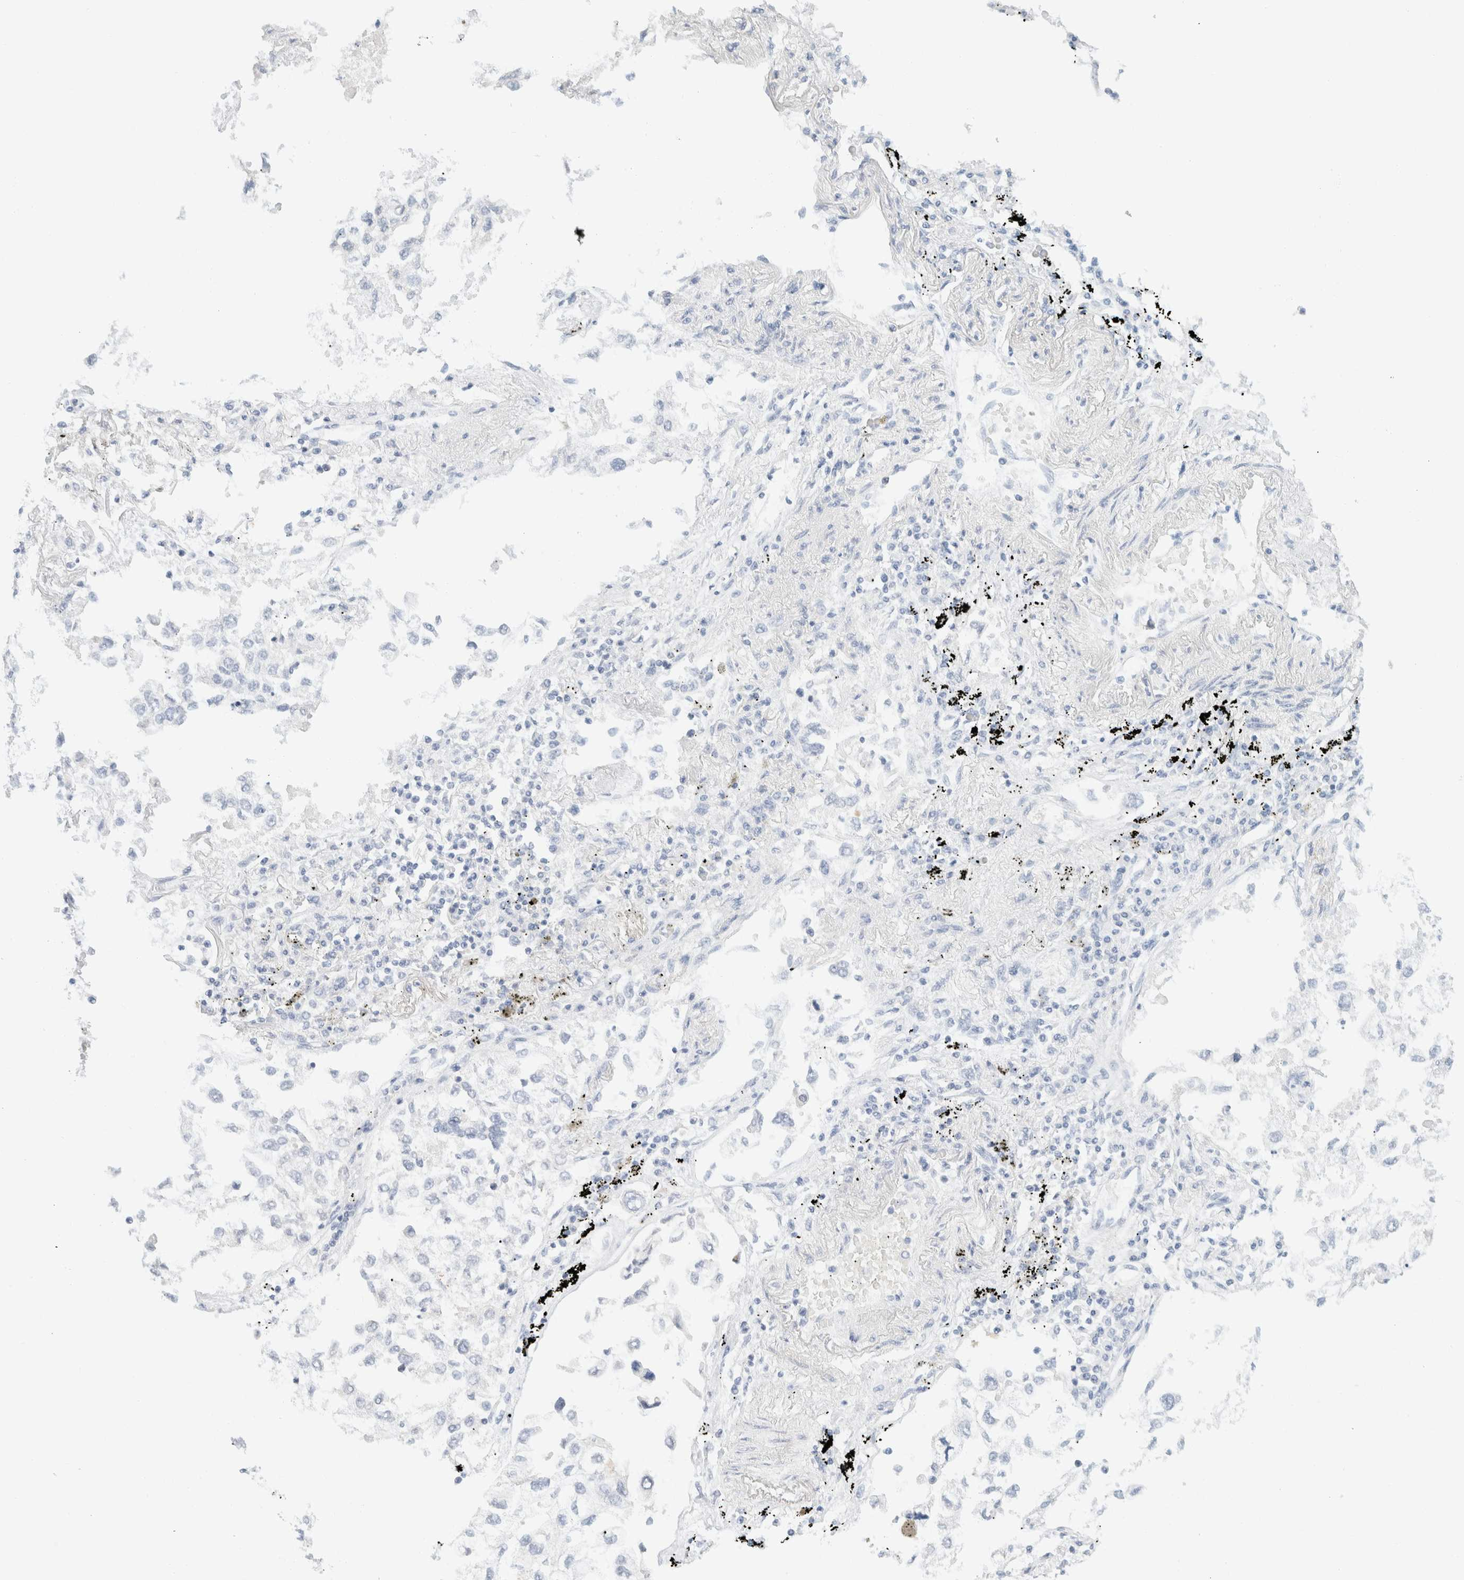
{"staining": {"intensity": "negative", "quantity": "none", "location": "none"}, "tissue": "lung cancer", "cell_type": "Tumor cells", "image_type": "cancer", "snomed": [{"axis": "morphology", "description": "Inflammation, NOS"}, {"axis": "morphology", "description": "Adenocarcinoma, NOS"}, {"axis": "topography", "description": "Lung"}], "caption": "Immunohistochemistry photomicrograph of neoplastic tissue: human lung cancer (adenocarcinoma) stained with DAB displays no significant protein staining in tumor cells.", "gene": "SH3GLB2", "patient": {"sex": "male", "age": 63}}